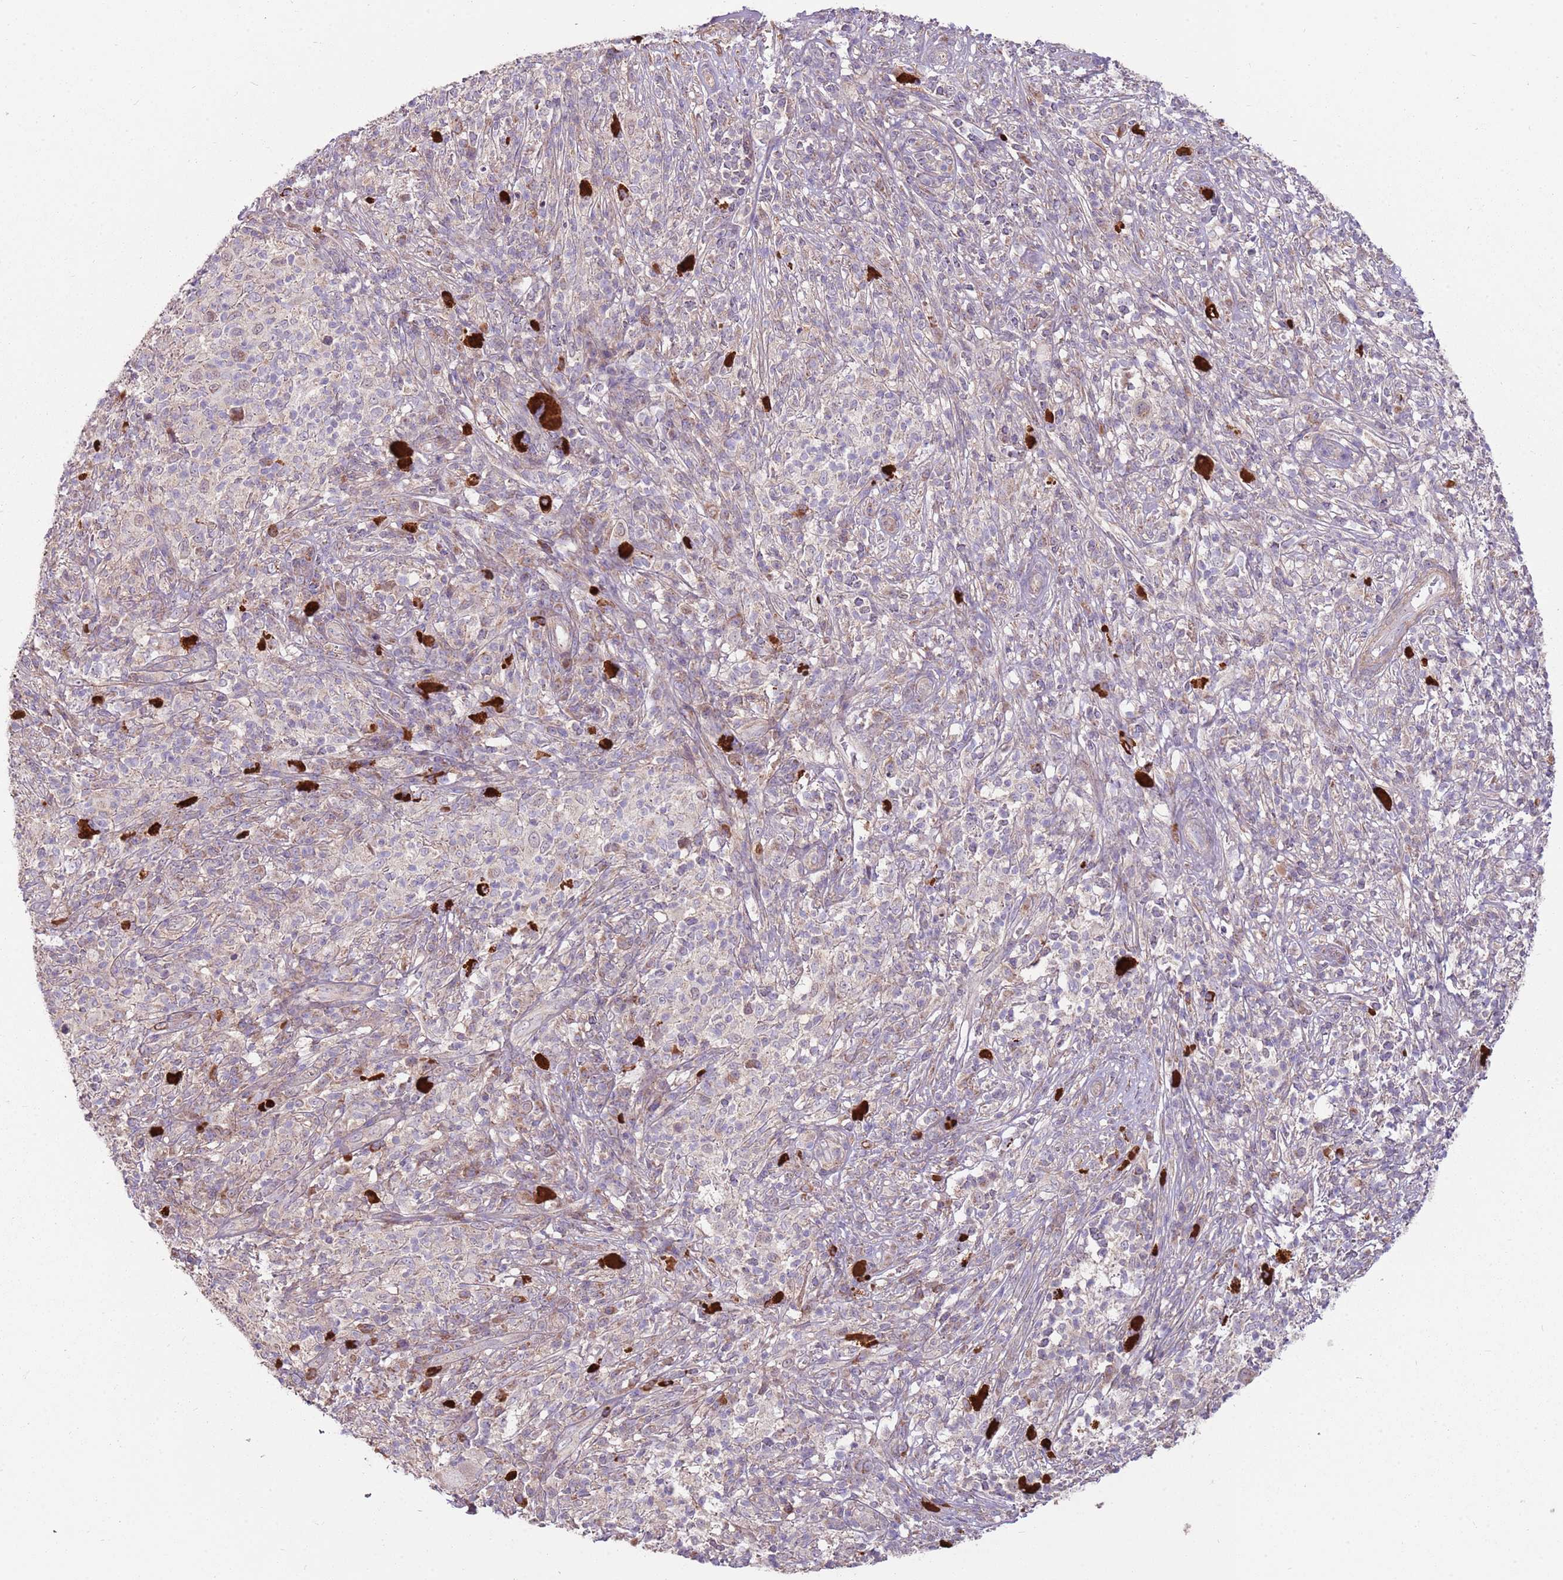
{"staining": {"intensity": "negative", "quantity": "none", "location": "none"}, "tissue": "melanoma", "cell_type": "Tumor cells", "image_type": "cancer", "snomed": [{"axis": "morphology", "description": "Malignant melanoma, NOS"}, {"axis": "topography", "description": "Skin"}], "caption": "Histopathology image shows no protein expression in tumor cells of melanoma tissue.", "gene": "SPATA31D1", "patient": {"sex": "male", "age": 66}}